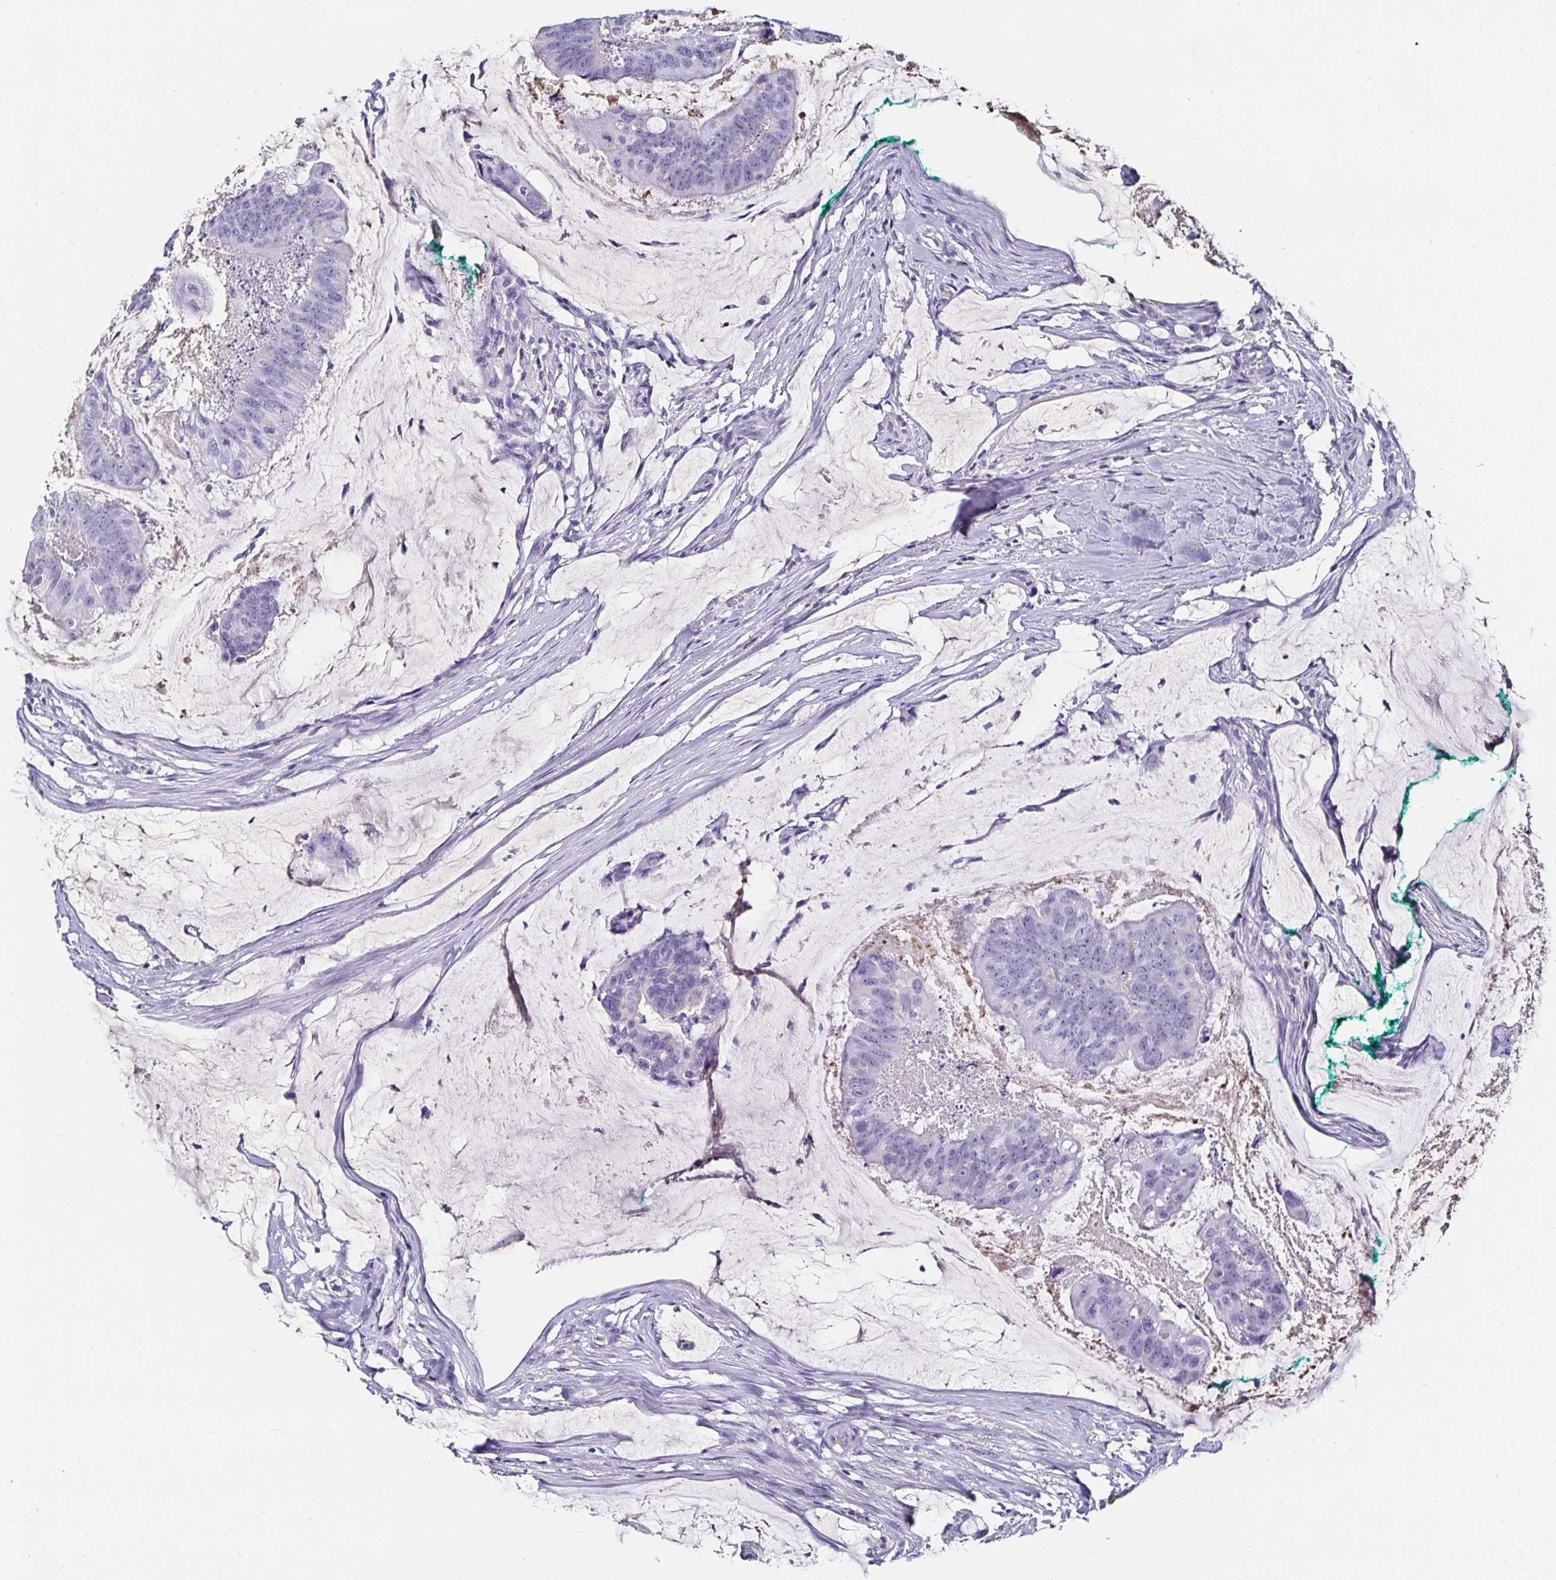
{"staining": {"intensity": "negative", "quantity": "none", "location": "none"}, "tissue": "colorectal cancer", "cell_type": "Tumor cells", "image_type": "cancer", "snomed": [{"axis": "morphology", "description": "Adenocarcinoma, NOS"}, {"axis": "topography", "description": "Colon"}], "caption": "The micrograph exhibits no significant positivity in tumor cells of colorectal cancer.", "gene": "TTR", "patient": {"sex": "male", "age": 62}}